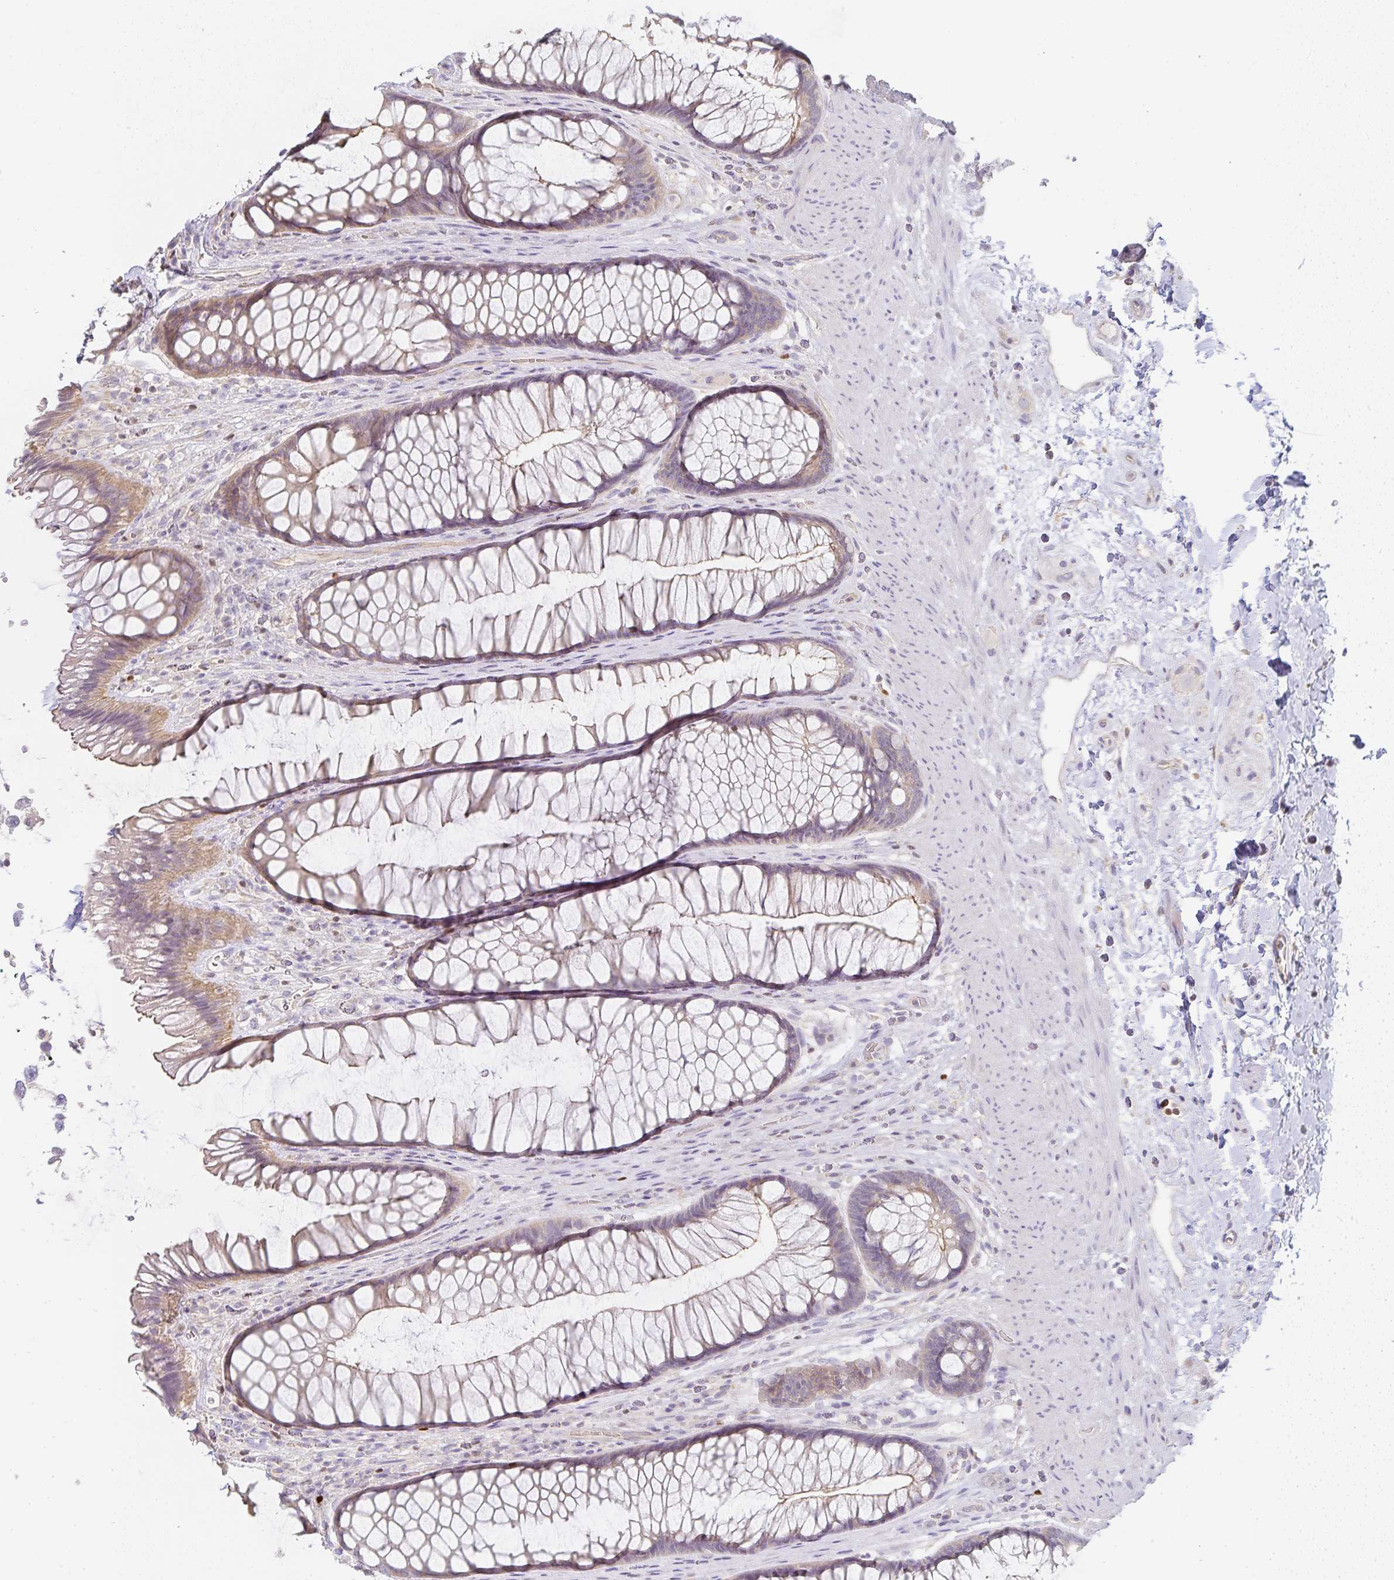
{"staining": {"intensity": "moderate", "quantity": "25%-75%", "location": "cytoplasmic/membranous"}, "tissue": "rectum", "cell_type": "Glandular cells", "image_type": "normal", "snomed": [{"axis": "morphology", "description": "Normal tissue, NOS"}, {"axis": "topography", "description": "Rectum"}], "caption": "IHC staining of benign rectum, which displays medium levels of moderate cytoplasmic/membranous positivity in approximately 25%-75% of glandular cells indicating moderate cytoplasmic/membranous protein expression. The staining was performed using DAB (3,3'-diaminobenzidine) (brown) for protein detection and nuclei were counterstained in hematoxylin (blue).", "gene": "GATA3", "patient": {"sex": "male", "age": 53}}